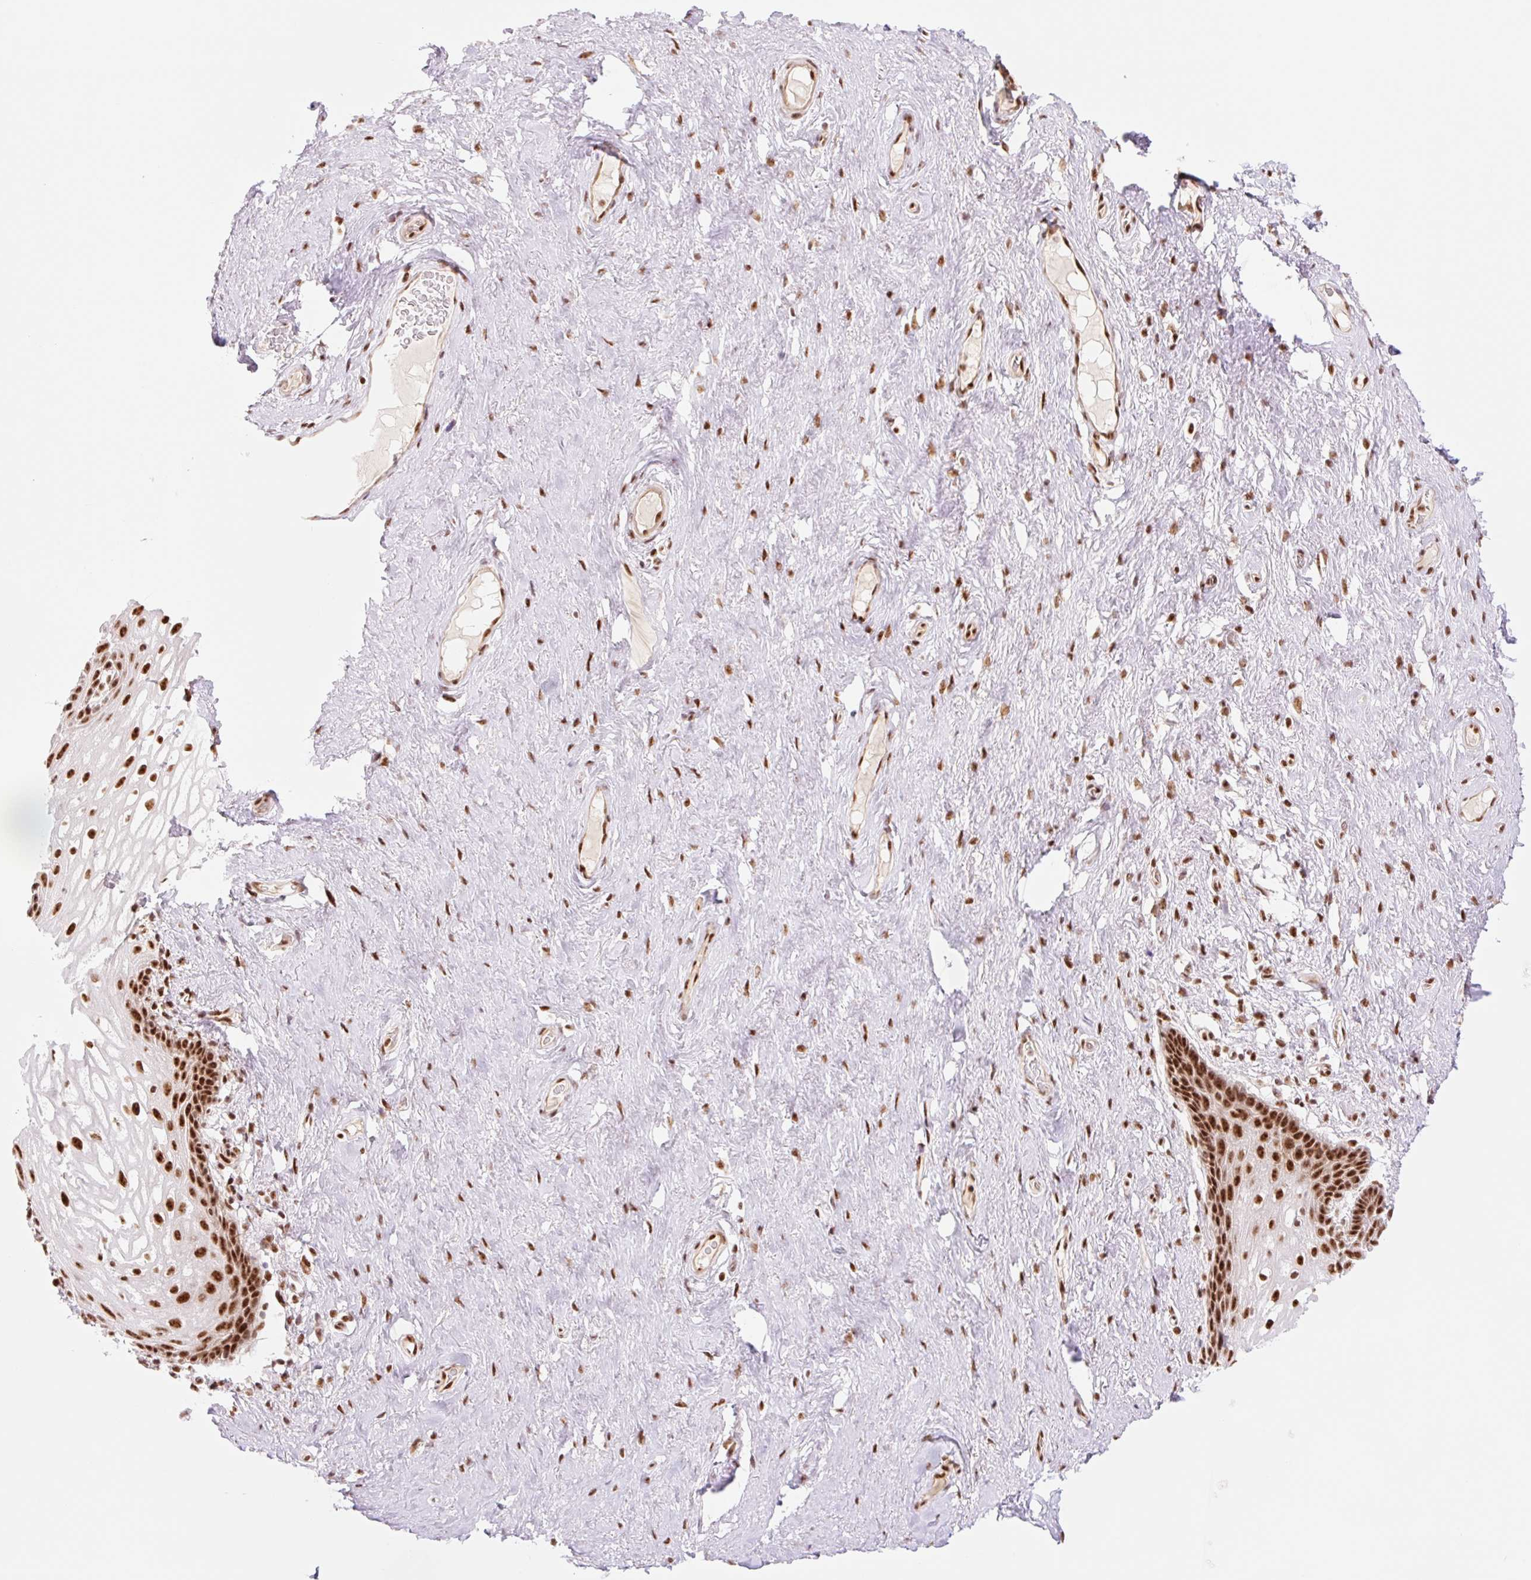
{"staining": {"intensity": "strong", "quantity": ">75%", "location": "nuclear"}, "tissue": "vagina", "cell_type": "Squamous epithelial cells", "image_type": "normal", "snomed": [{"axis": "morphology", "description": "Normal tissue, NOS"}, {"axis": "topography", "description": "Vagina"}, {"axis": "topography", "description": "Peripheral nerve tissue"}], "caption": "Immunohistochemical staining of unremarkable human vagina demonstrates >75% levels of strong nuclear protein expression in approximately >75% of squamous epithelial cells.", "gene": "PRDM11", "patient": {"sex": "female", "age": 71}}